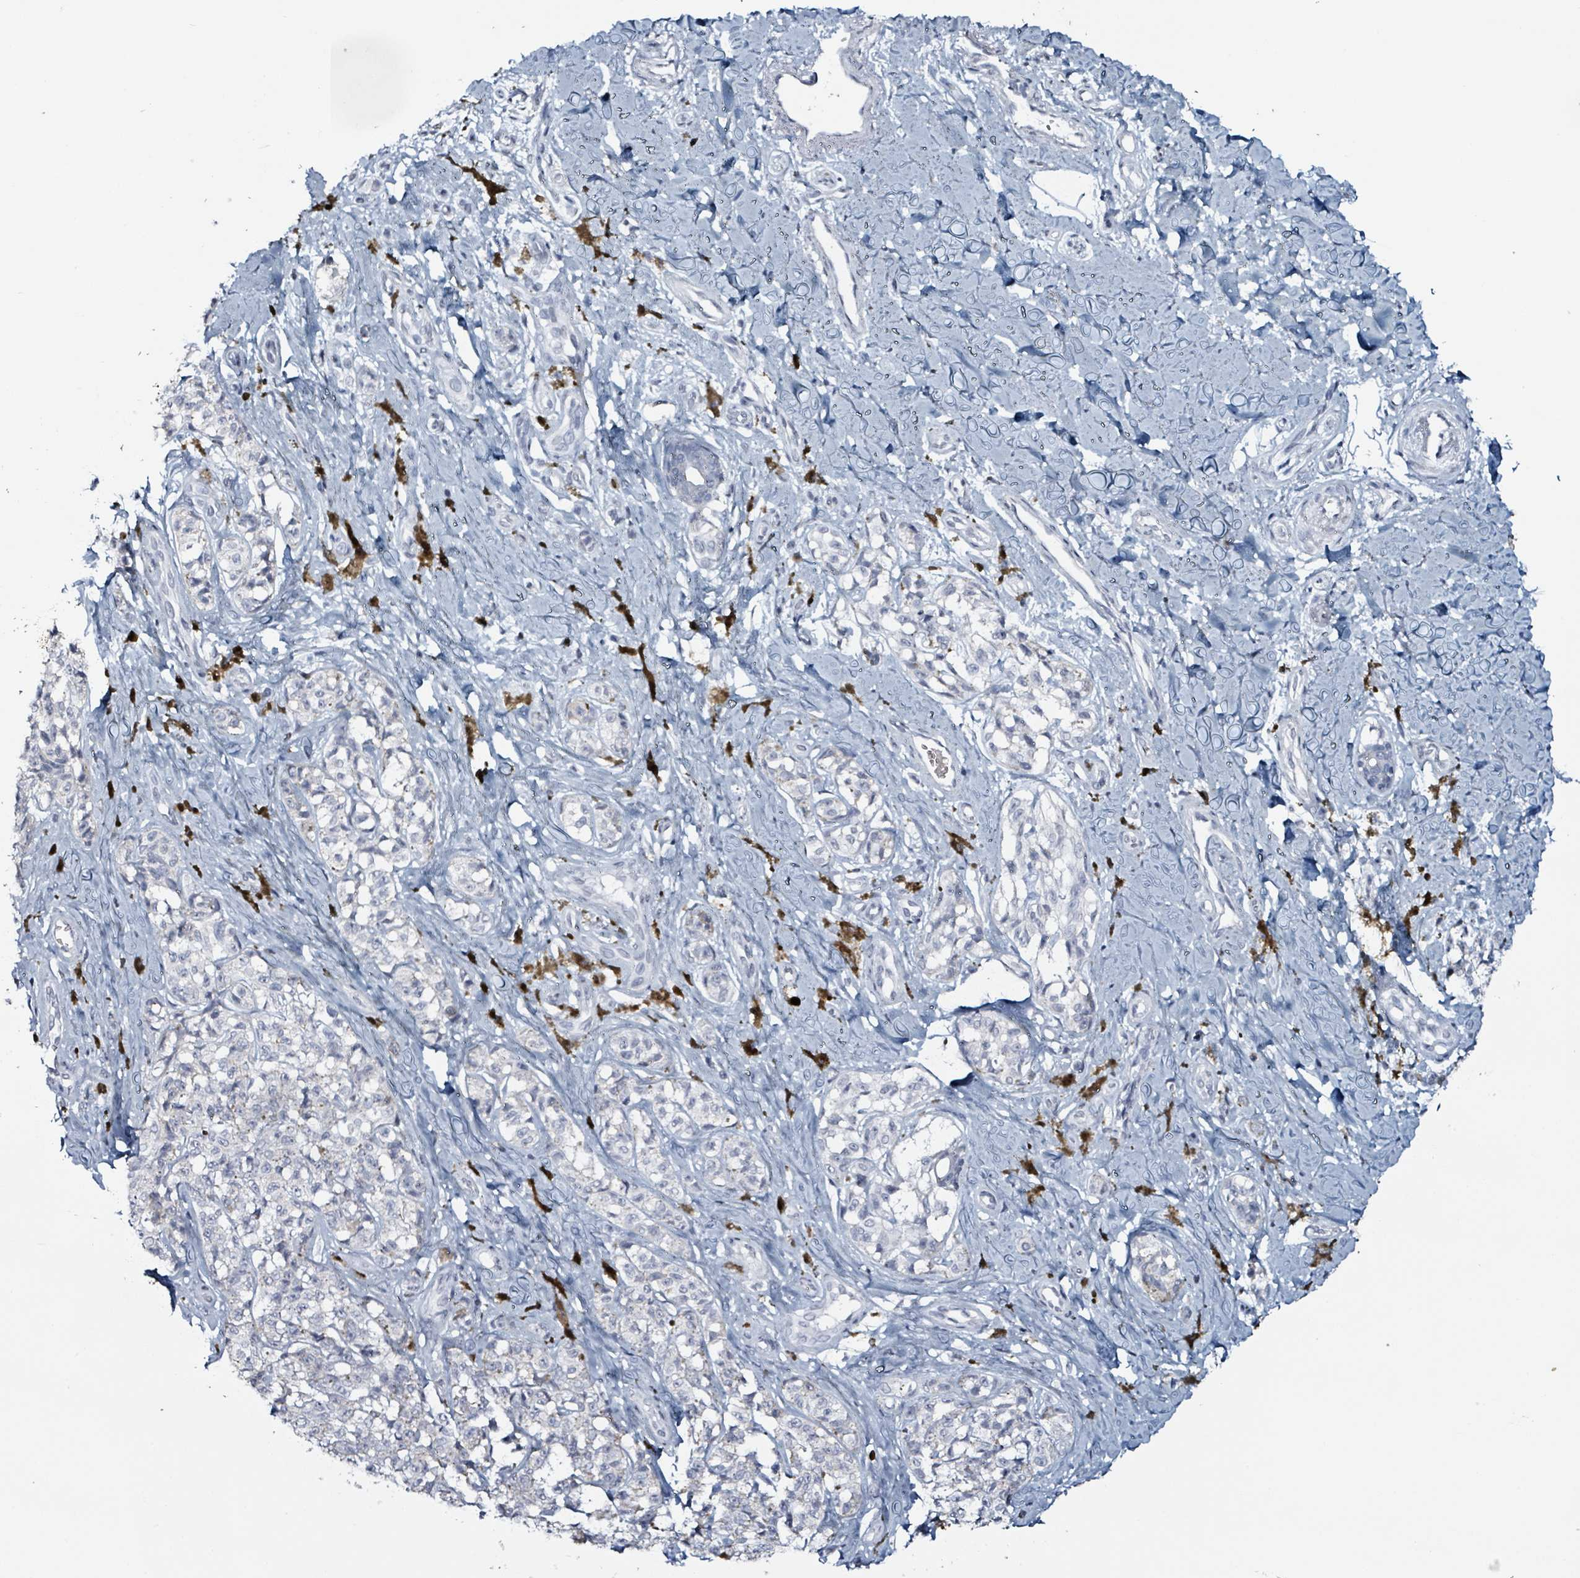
{"staining": {"intensity": "negative", "quantity": "none", "location": "none"}, "tissue": "melanoma", "cell_type": "Tumor cells", "image_type": "cancer", "snomed": [{"axis": "morphology", "description": "Malignant melanoma, NOS"}, {"axis": "topography", "description": "Skin"}], "caption": "Immunohistochemistry histopathology image of melanoma stained for a protein (brown), which demonstrates no positivity in tumor cells.", "gene": "CA9", "patient": {"sex": "female", "age": 65}}